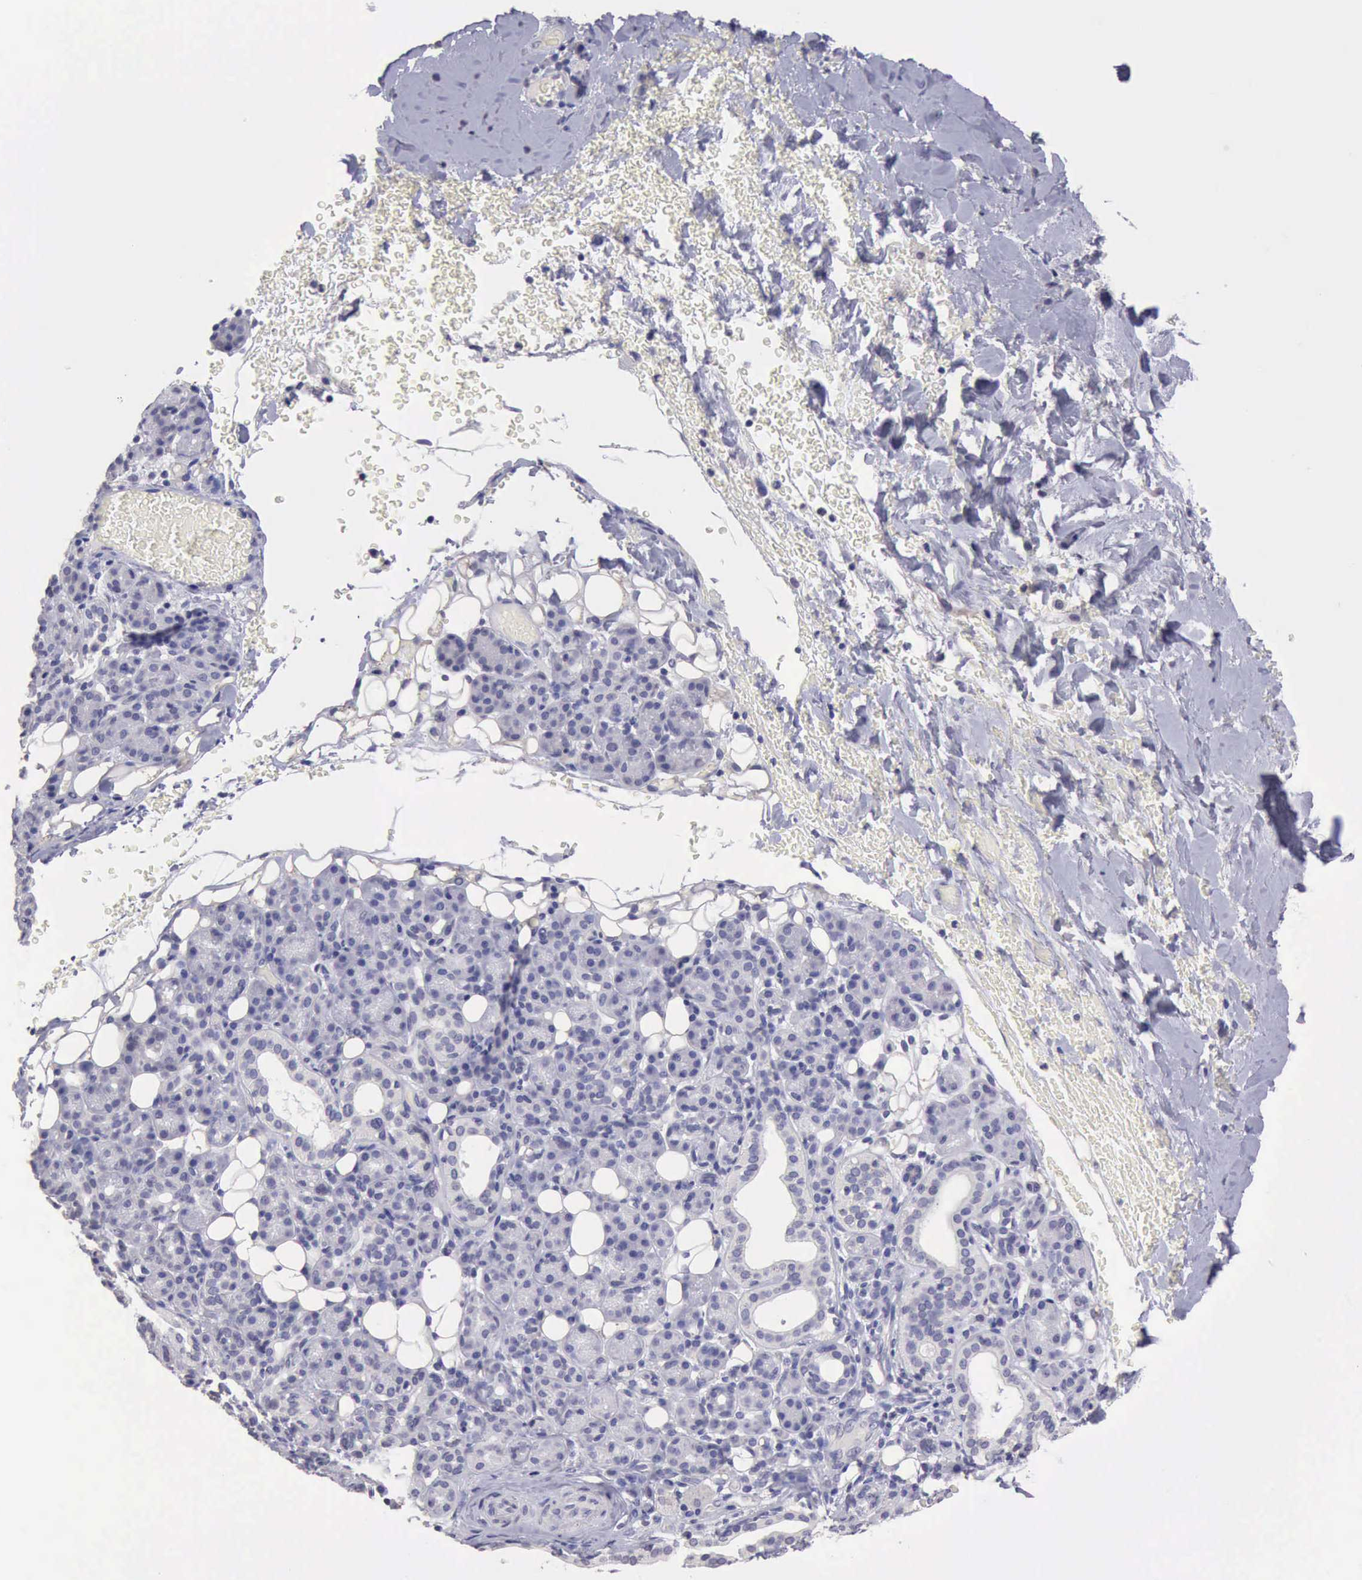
{"staining": {"intensity": "negative", "quantity": "none", "location": "none"}, "tissue": "skin cancer", "cell_type": "Tumor cells", "image_type": "cancer", "snomed": [{"axis": "morphology", "description": "Squamous cell carcinoma, NOS"}, {"axis": "topography", "description": "Skin"}], "caption": "Protein analysis of skin cancer (squamous cell carcinoma) demonstrates no significant positivity in tumor cells. (DAB IHC with hematoxylin counter stain).", "gene": "KCND1", "patient": {"sex": "male", "age": 84}}